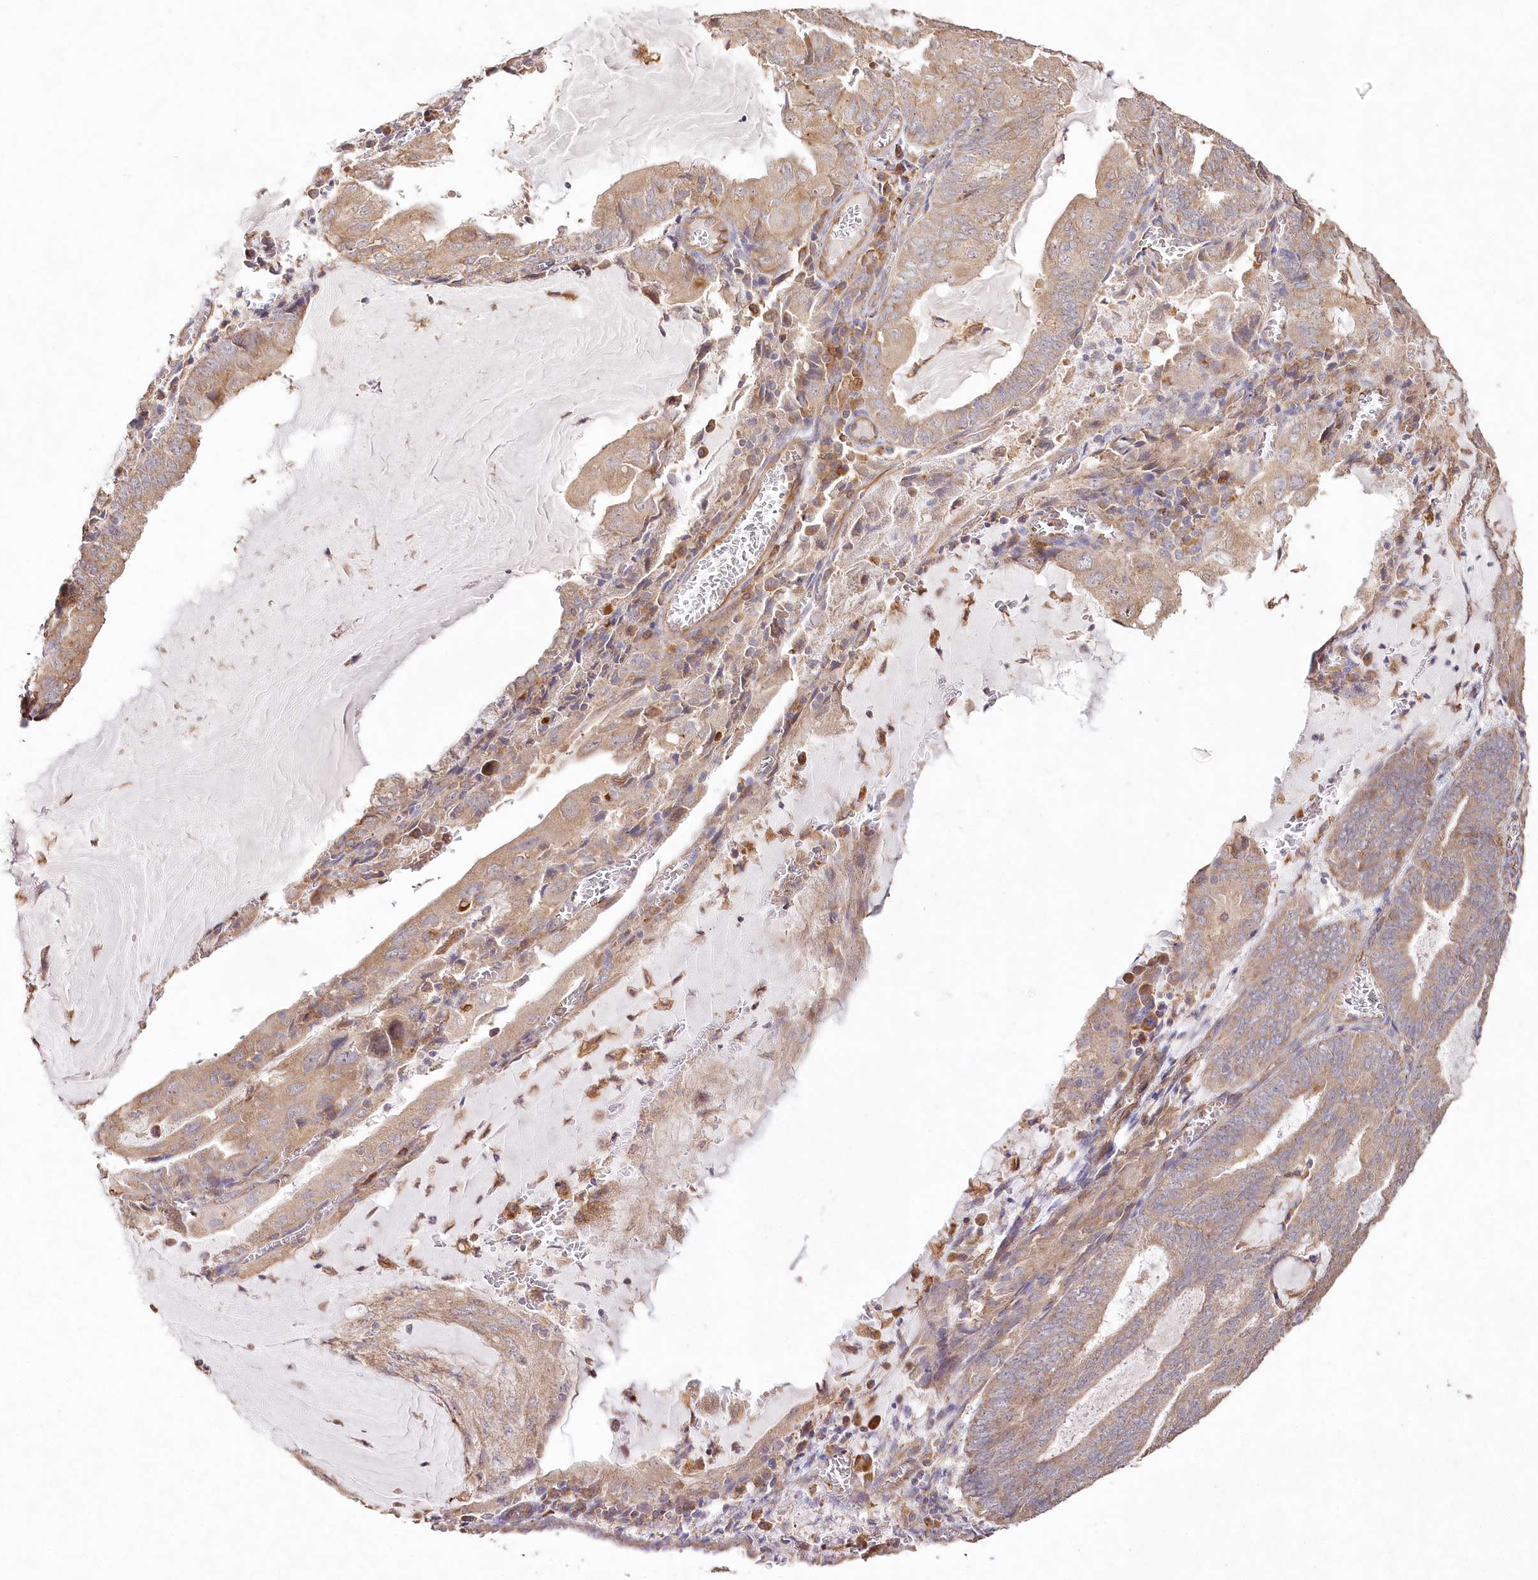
{"staining": {"intensity": "moderate", "quantity": ">75%", "location": "cytoplasmic/membranous"}, "tissue": "endometrial cancer", "cell_type": "Tumor cells", "image_type": "cancer", "snomed": [{"axis": "morphology", "description": "Adenocarcinoma, NOS"}, {"axis": "topography", "description": "Endometrium"}], "caption": "Endometrial cancer stained with a protein marker displays moderate staining in tumor cells.", "gene": "DMXL1", "patient": {"sex": "female", "age": 81}}